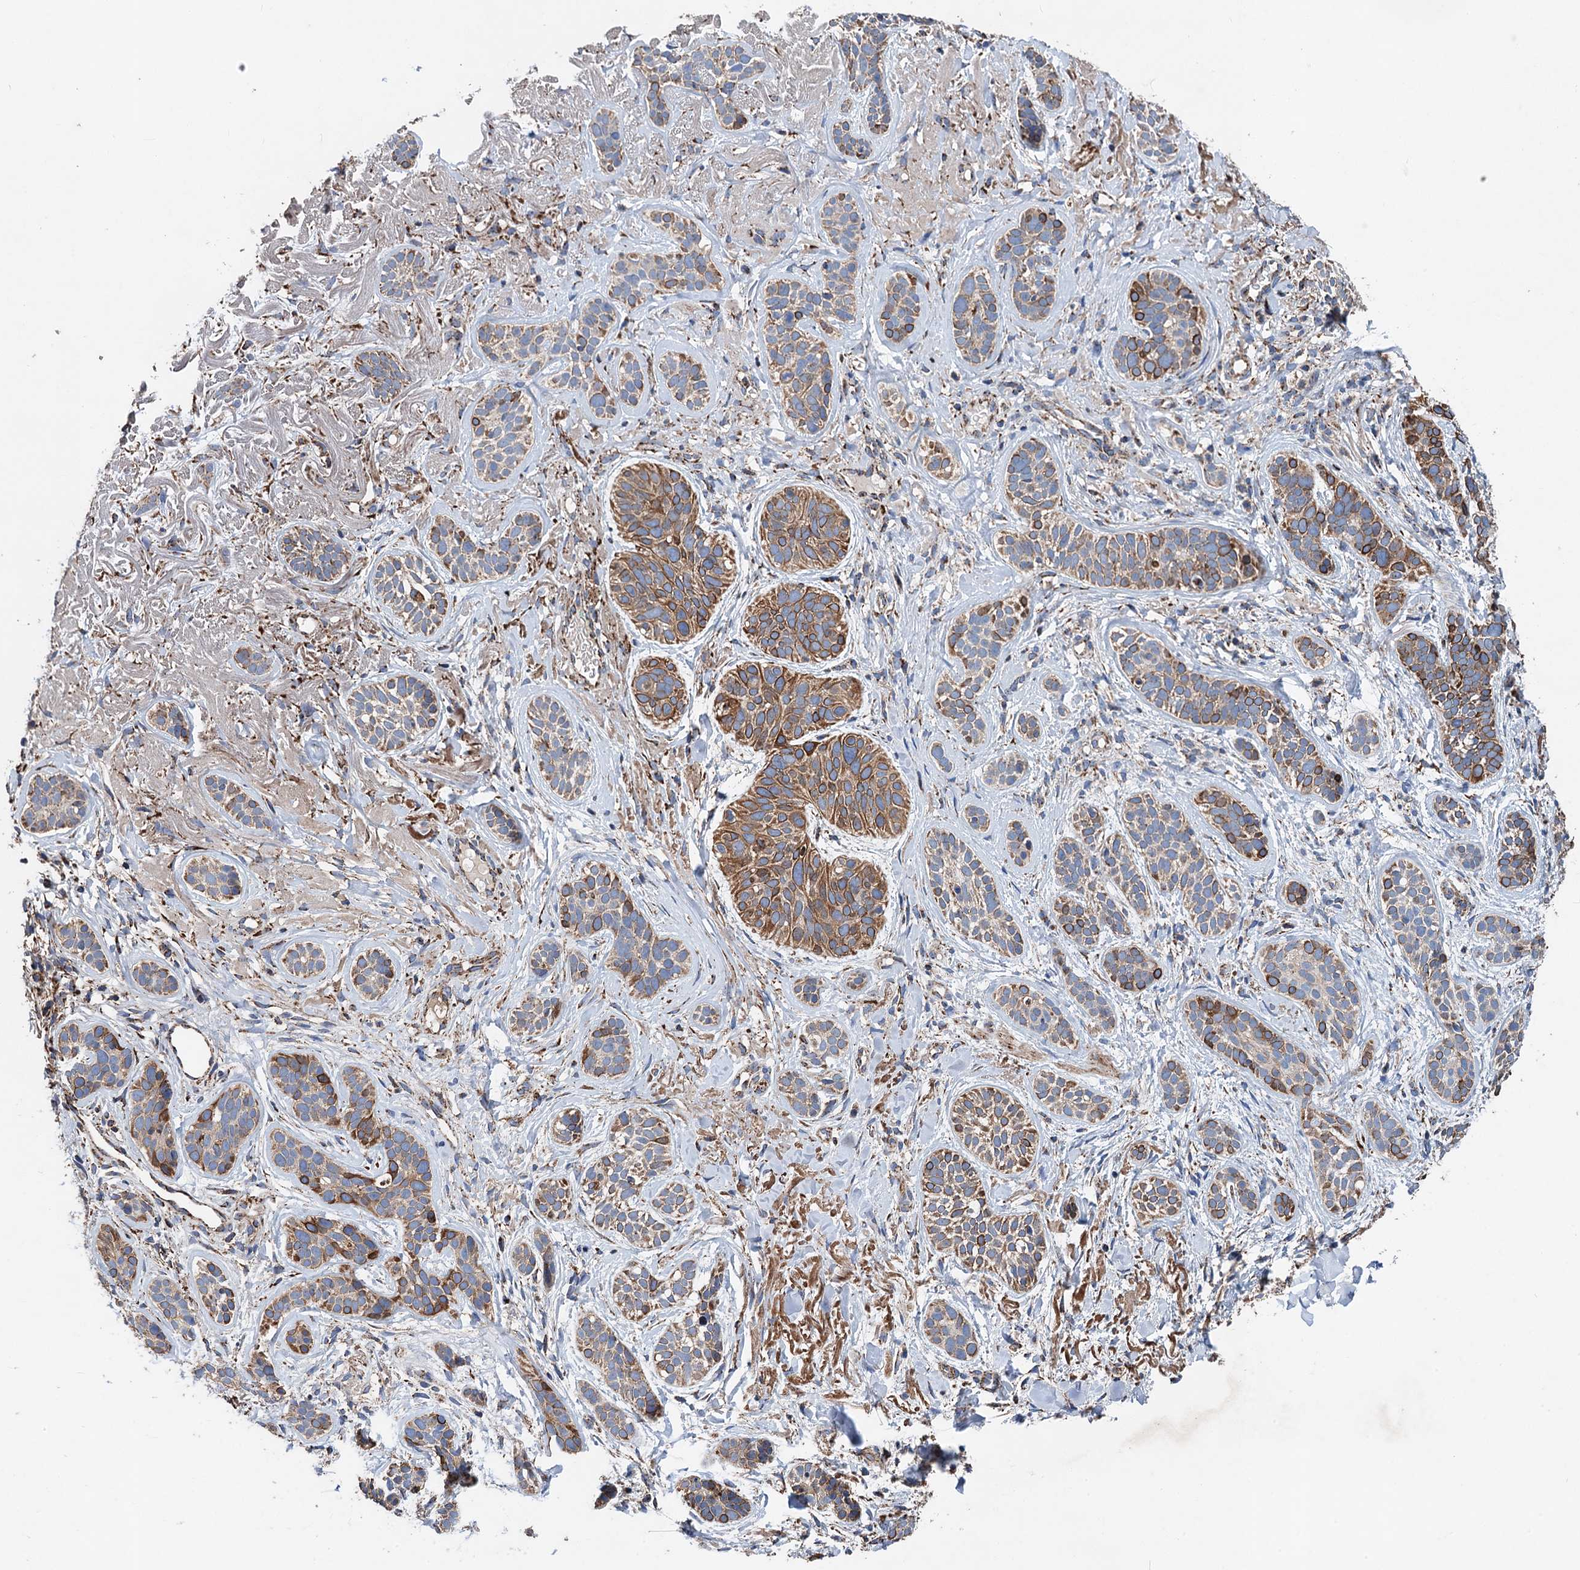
{"staining": {"intensity": "moderate", "quantity": ">75%", "location": "cytoplasmic/membranous"}, "tissue": "skin cancer", "cell_type": "Tumor cells", "image_type": "cancer", "snomed": [{"axis": "morphology", "description": "Basal cell carcinoma"}, {"axis": "topography", "description": "Skin"}], "caption": "Moderate cytoplasmic/membranous staining for a protein is seen in approximately >75% of tumor cells of skin cancer (basal cell carcinoma) using IHC.", "gene": "DGLUCY", "patient": {"sex": "male", "age": 71}}